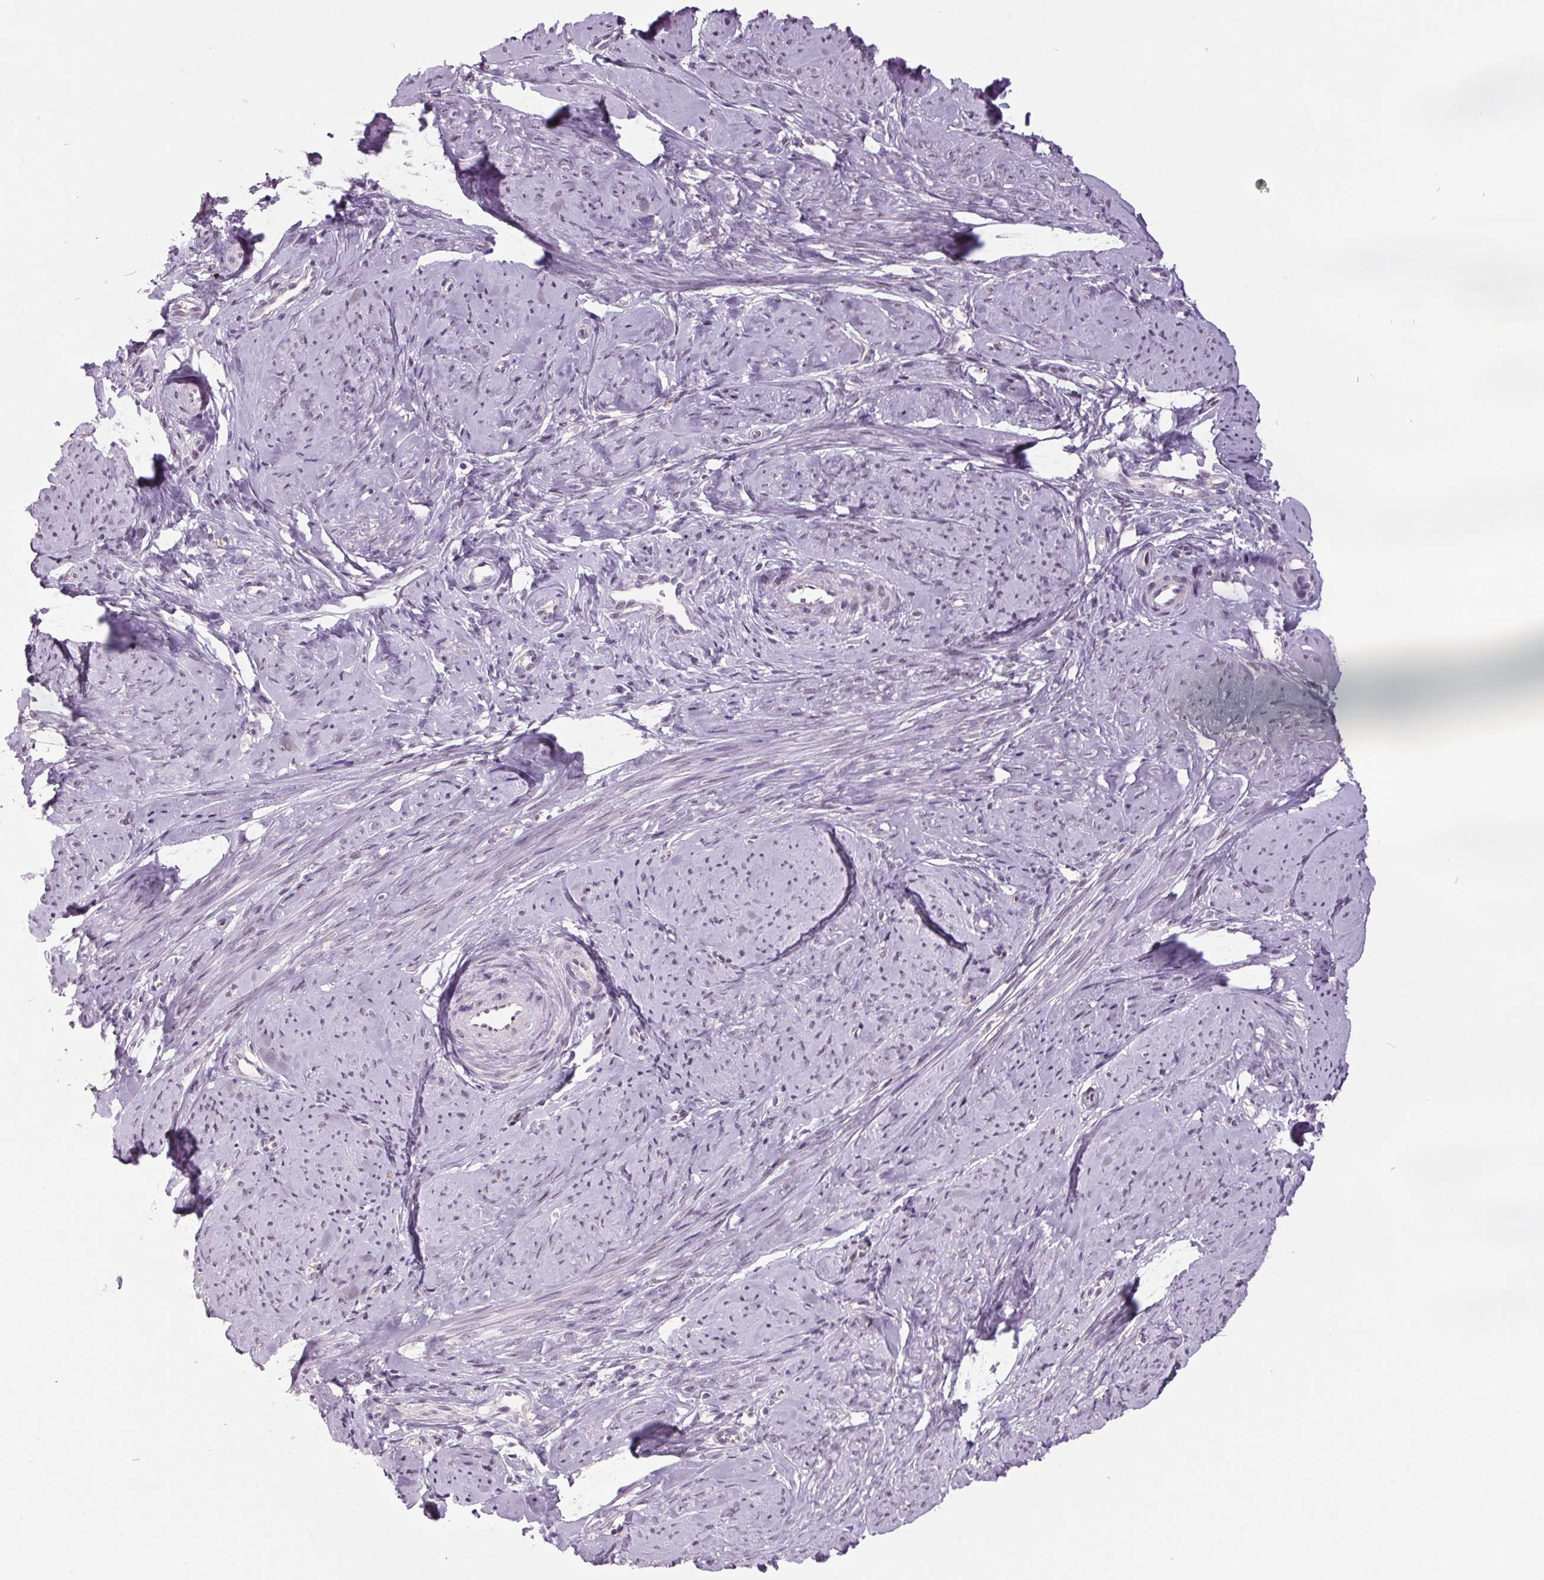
{"staining": {"intensity": "weak", "quantity": "<25%", "location": "cytoplasmic/membranous"}, "tissue": "smooth muscle", "cell_type": "Smooth muscle cells", "image_type": "normal", "snomed": [{"axis": "morphology", "description": "Normal tissue, NOS"}, {"axis": "topography", "description": "Smooth muscle"}], "caption": "This is an immunohistochemistry (IHC) image of normal smooth muscle. There is no staining in smooth muscle cells.", "gene": "C2orf16", "patient": {"sex": "female", "age": 48}}